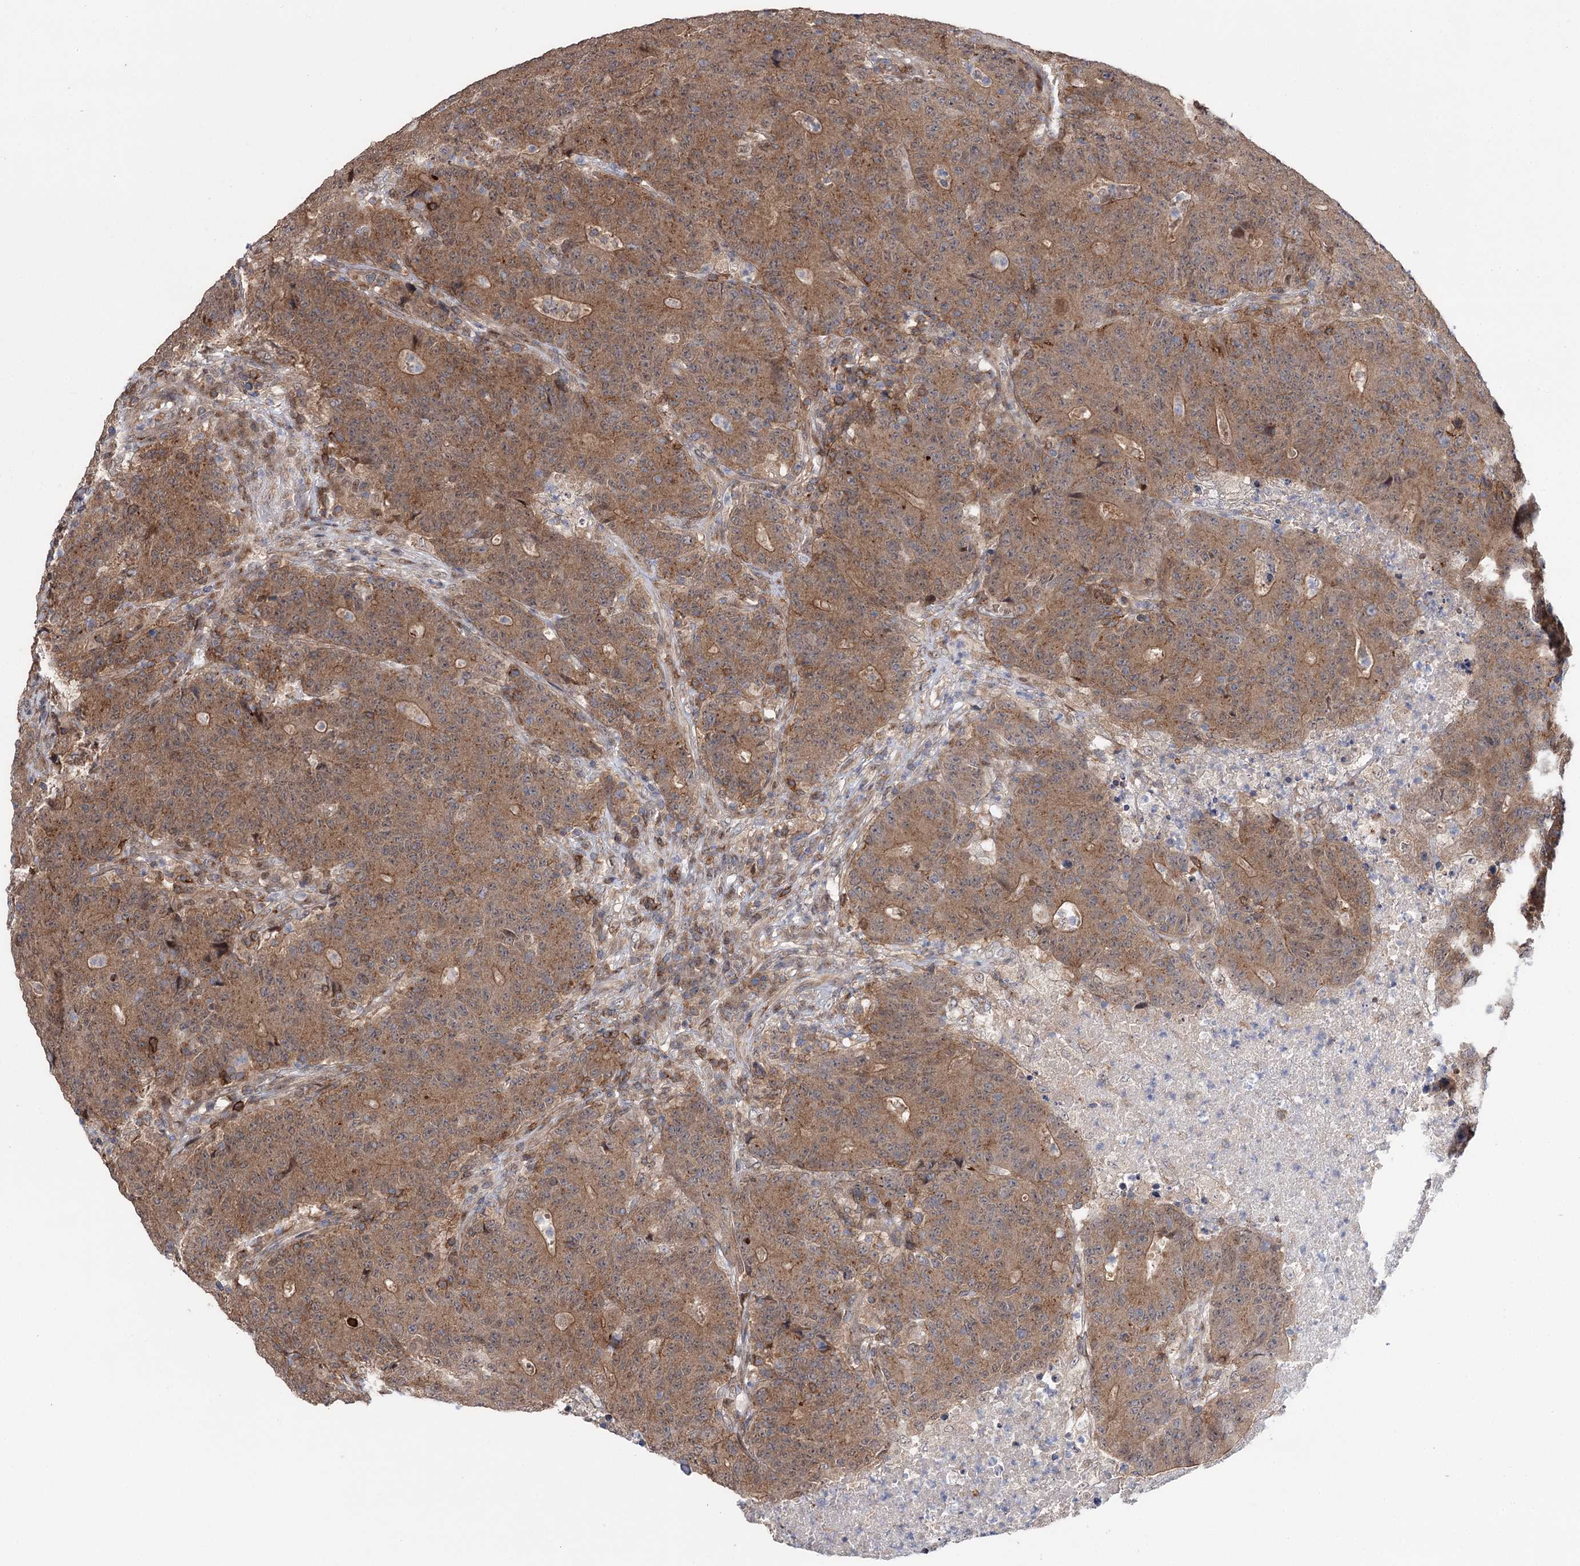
{"staining": {"intensity": "moderate", "quantity": ">75%", "location": "cytoplasmic/membranous"}, "tissue": "colorectal cancer", "cell_type": "Tumor cells", "image_type": "cancer", "snomed": [{"axis": "morphology", "description": "Adenocarcinoma, NOS"}, {"axis": "topography", "description": "Colon"}], "caption": "This is a photomicrograph of immunohistochemistry (IHC) staining of adenocarcinoma (colorectal), which shows moderate expression in the cytoplasmic/membranous of tumor cells.", "gene": "STX6", "patient": {"sex": "female", "age": 75}}